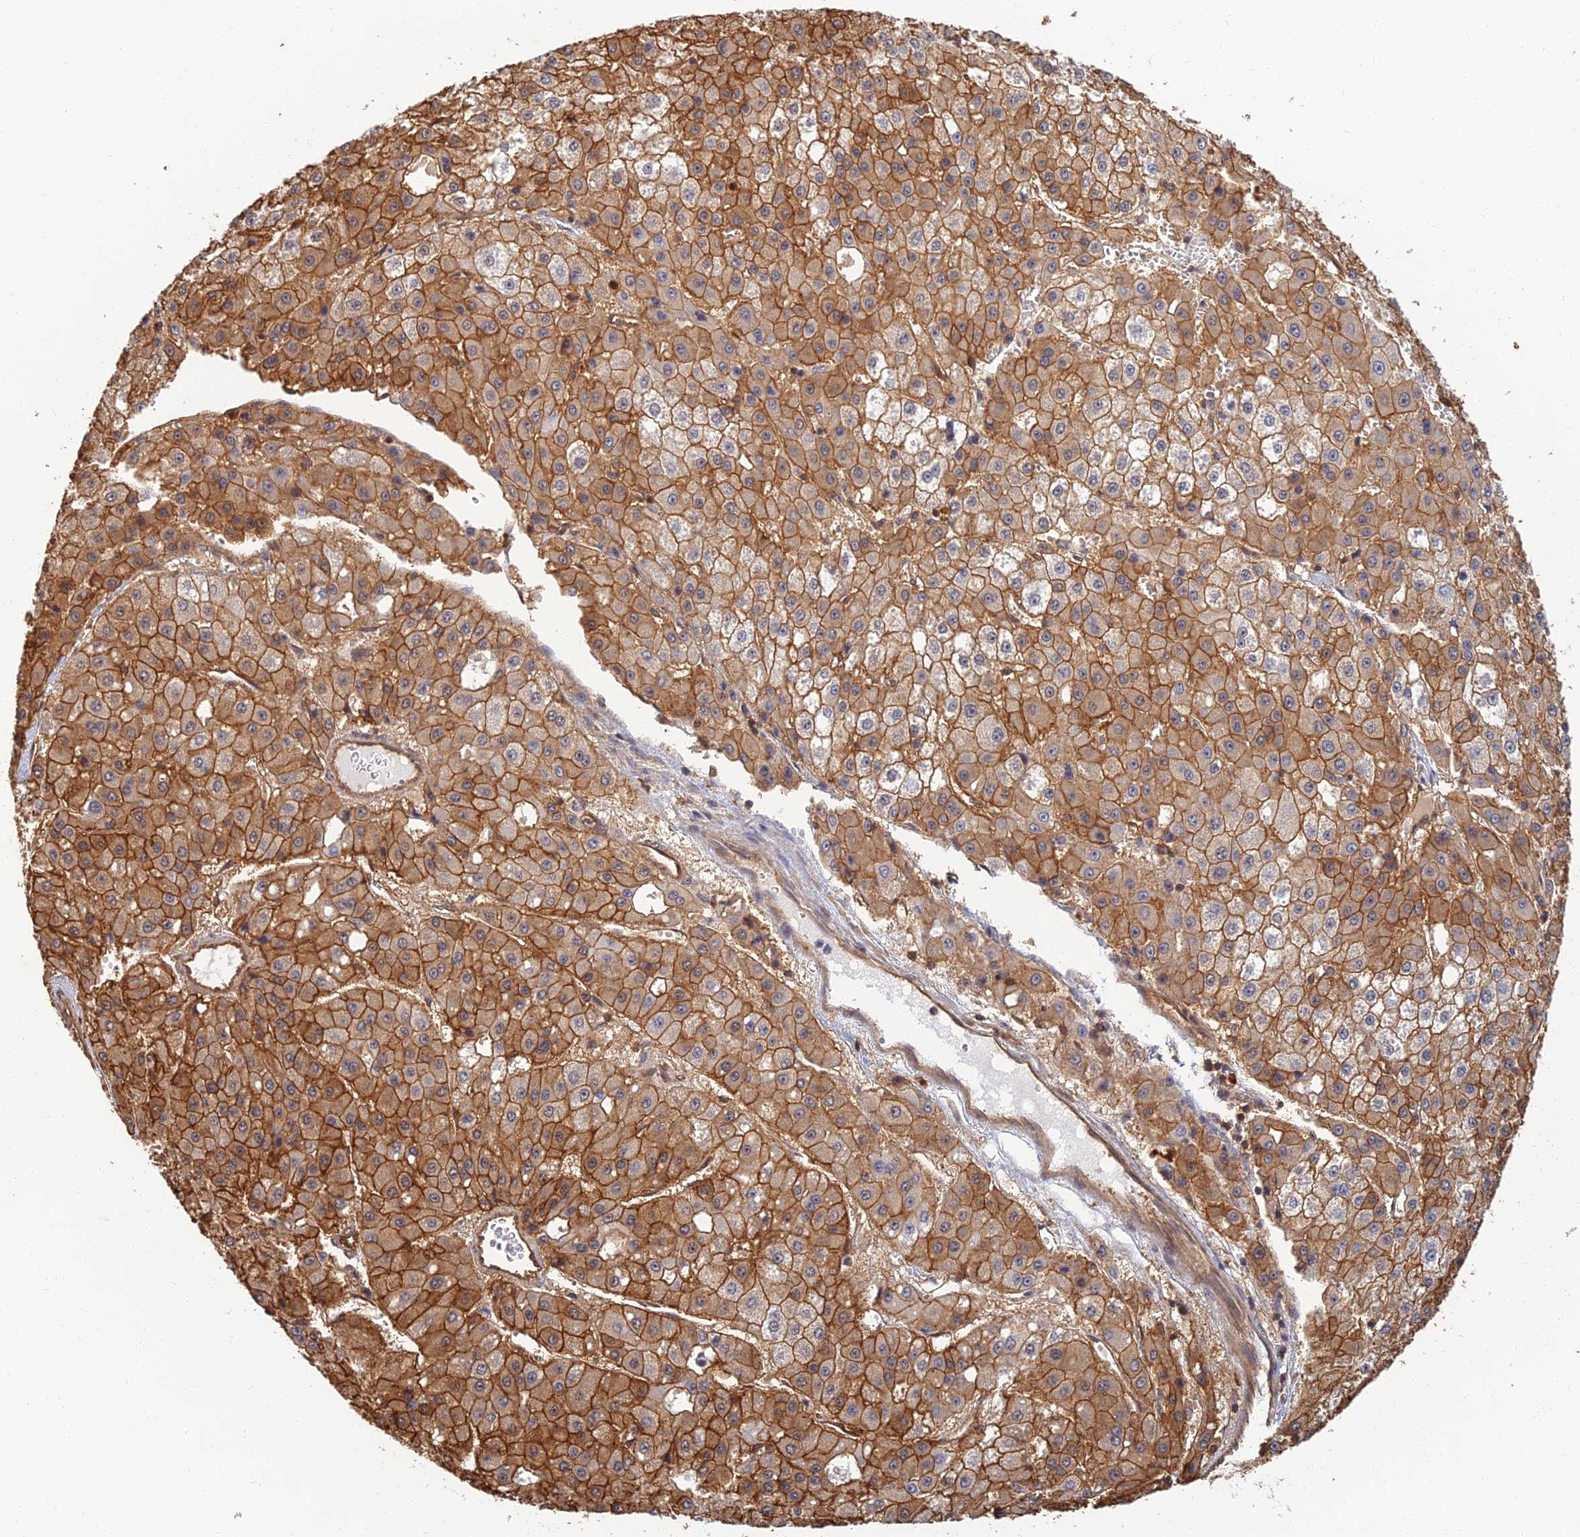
{"staining": {"intensity": "strong", "quantity": ">75%", "location": "cytoplasmic/membranous"}, "tissue": "liver cancer", "cell_type": "Tumor cells", "image_type": "cancer", "snomed": [{"axis": "morphology", "description": "Carcinoma, Hepatocellular, NOS"}, {"axis": "topography", "description": "Liver"}], "caption": "Liver cancer stained for a protein displays strong cytoplasmic/membranous positivity in tumor cells. Nuclei are stained in blue.", "gene": "LRRN3", "patient": {"sex": "male", "age": 47}}